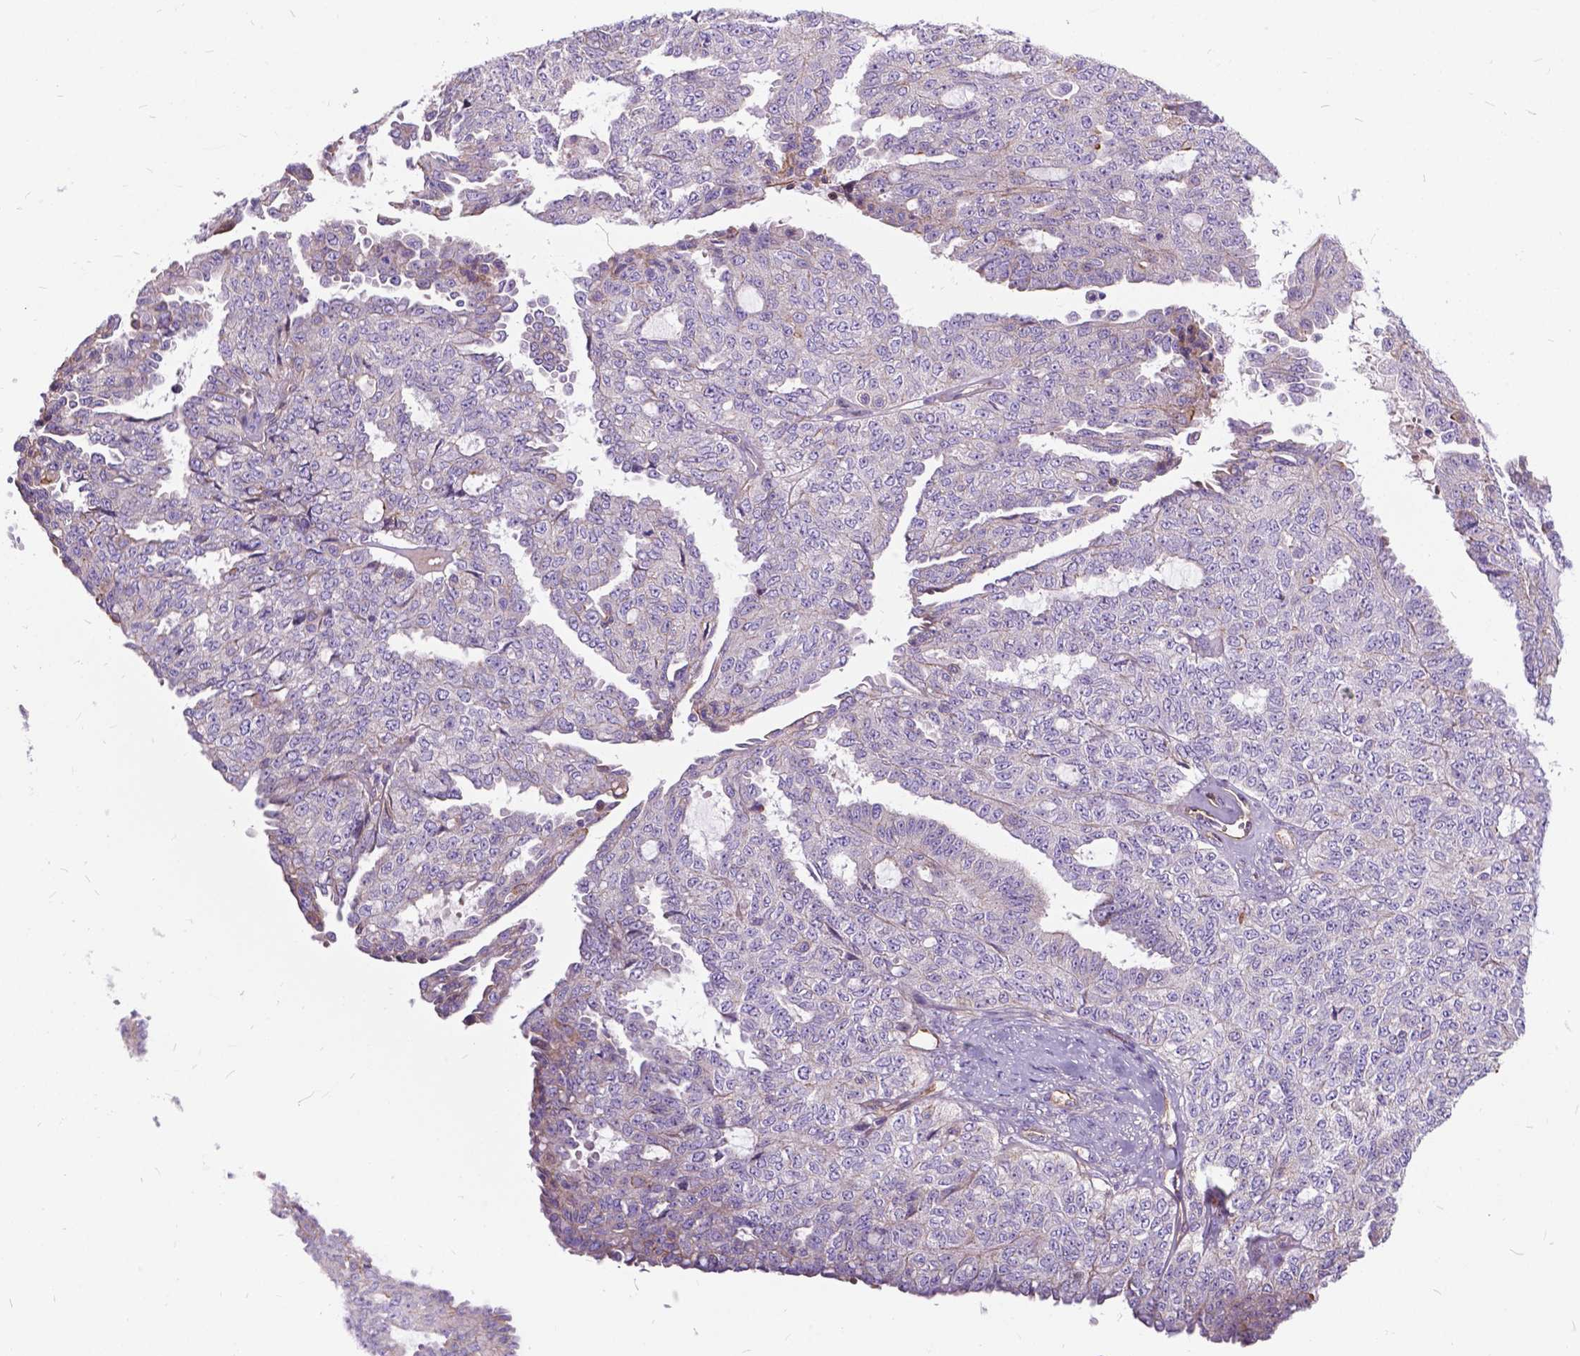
{"staining": {"intensity": "negative", "quantity": "none", "location": "none"}, "tissue": "ovarian cancer", "cell_type": "Tumor cells", "image_type": "cancer", "snomed": [{"axis": "morphology", "description": "Cystadenocarcinoma, serous, NOS"}, {"axis": "topography", "description": "Ovary"}], "caption": "Micrograph shows no protein expression in tumor cells of serous cystadenocarcinoma (ovarian) tissue.", "gene": "FLT4", "patient": {"sex": "female", "age": 71}}